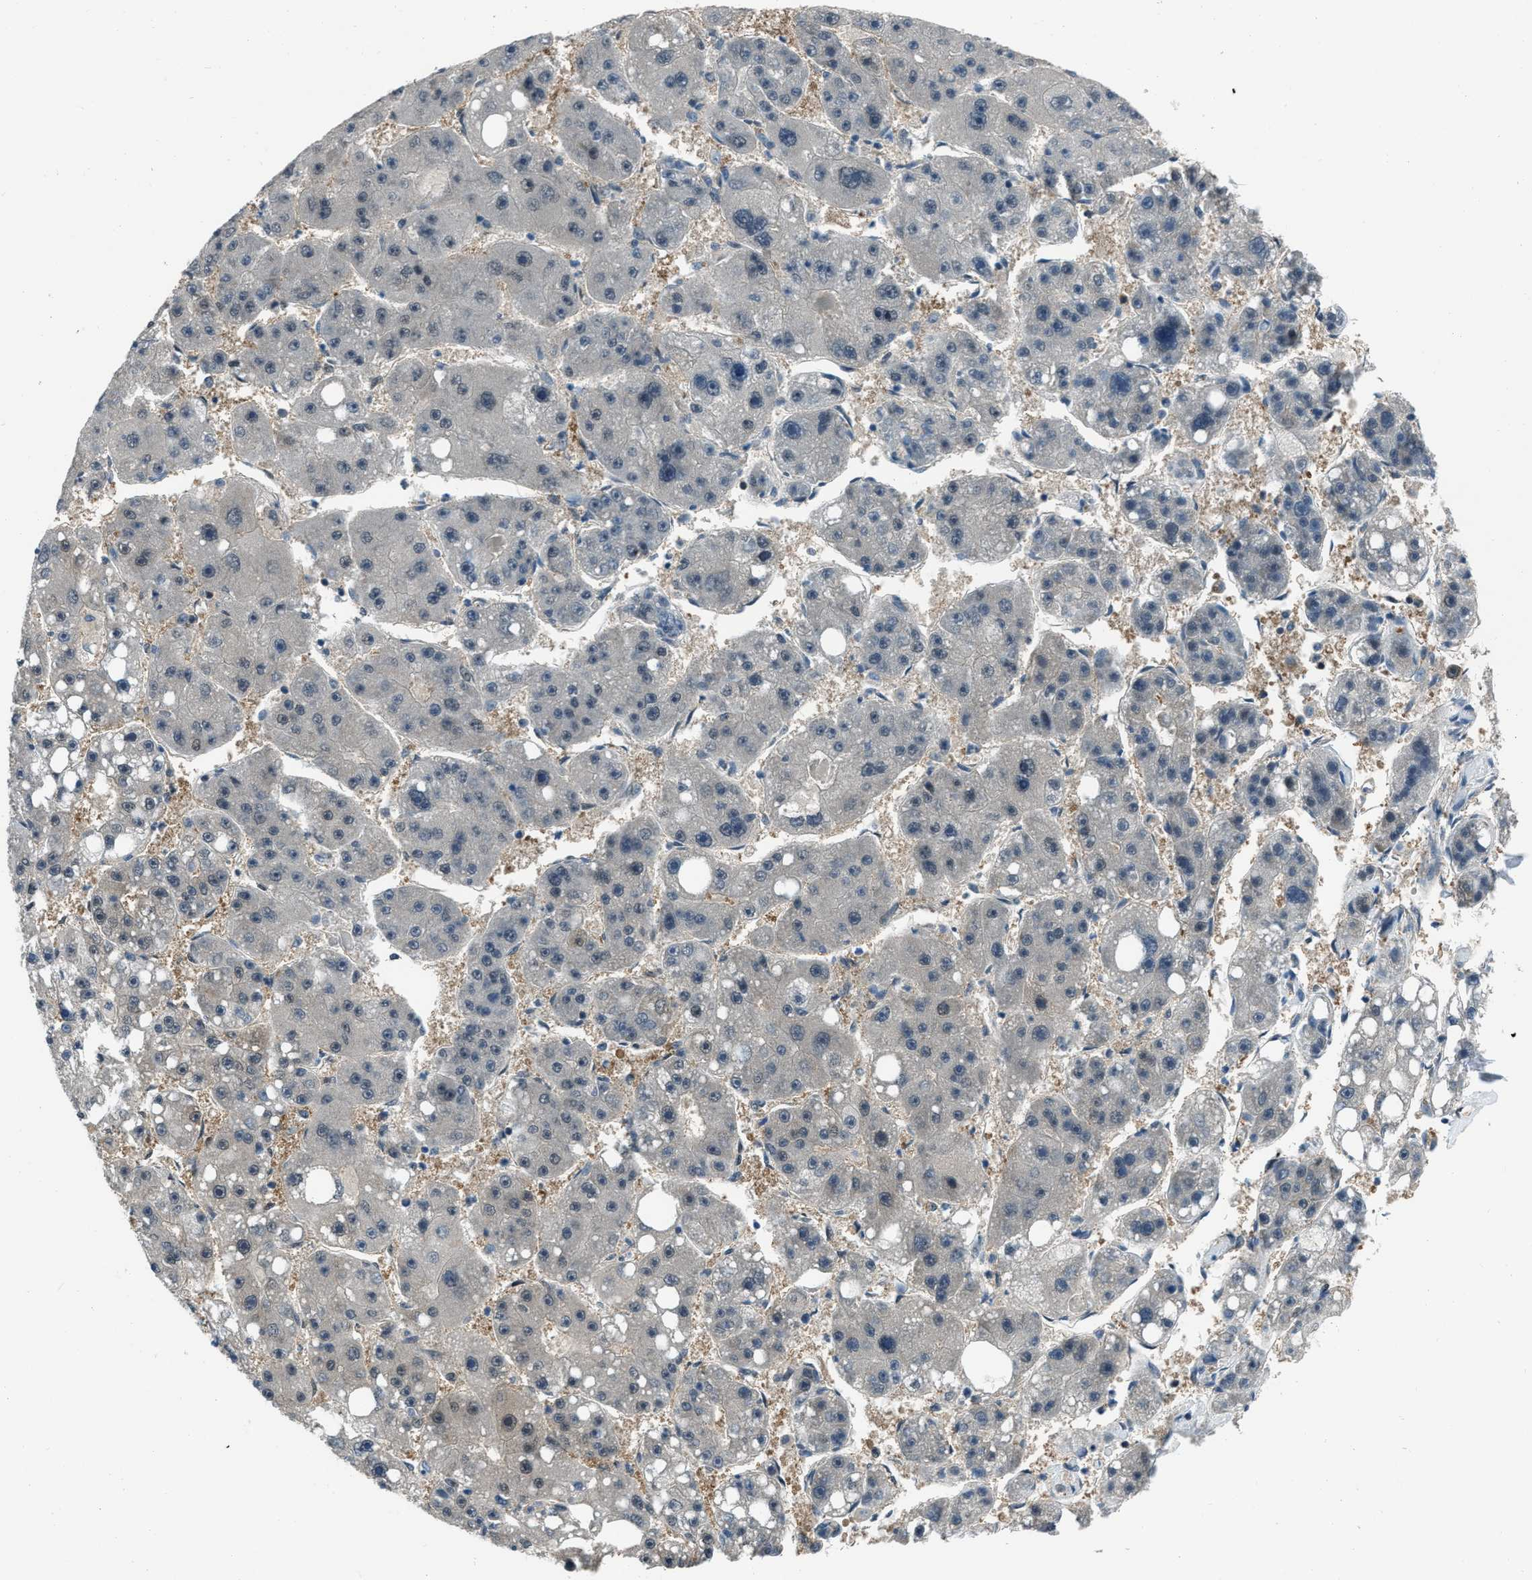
{"staining": {"intensity": "negative", "quantity": "none", "location": "none"}, "tissue": "liver cancer", "cell_type": "Tumor cells", "image_type": "cancer", "snomed": [{"axis": "morphology", "description": "Carcinoma, Hepatocellular, NOS"}, {"axis": "topography", "description": "Liver"}], "caption": "The immunohistochemistry (IHC) micrograph has no significant staining in tumor cells of liver cancer (hepatocellular carcinoma) tissue.", "gene": "NUDCD3", "patient": {"sex": "female", "age": 61}}